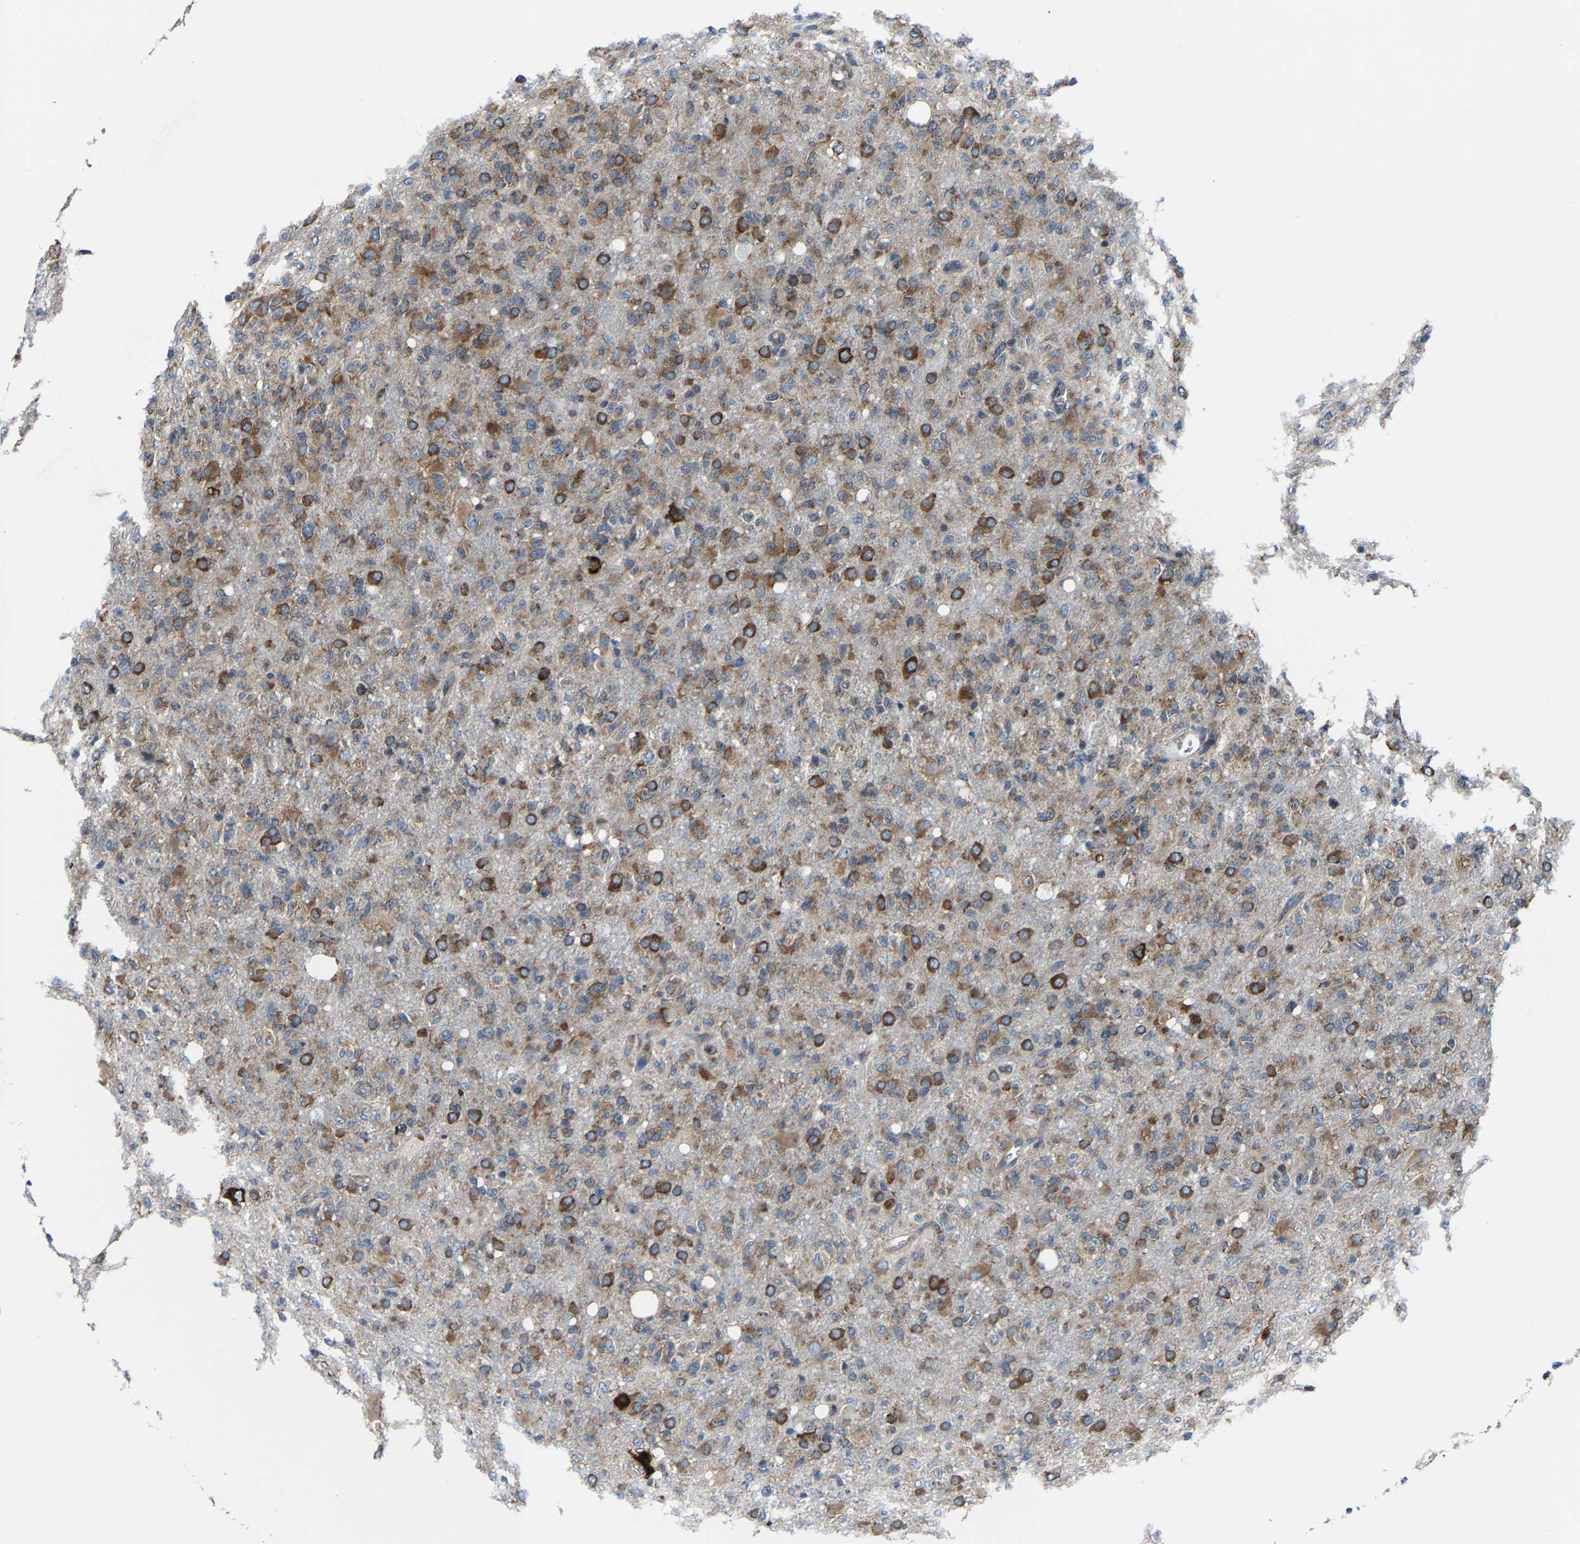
{"staining": {"intensity": "strong", "quantity": ">75%", "location": "cytoplasmic/membranous"}, "tissue": "glioma", "cell_type": "Tumor cells", "image_type": "cancer", "snomed": [{"axis": "morphology", "description": "Glioma, malignant, High grade"}, {"axis": "topography", "description": "Brain"}], "caption": "A photomicrograph of human glioma stained for a protein reveals strong cytoplasmic/membranous brown staining in tumor cells. Immunohistochemistry stains the protein in brown and the nuclei are stained blue.", "gene": "G3BP2", "patient": {"sex": "female", "age": 57}}